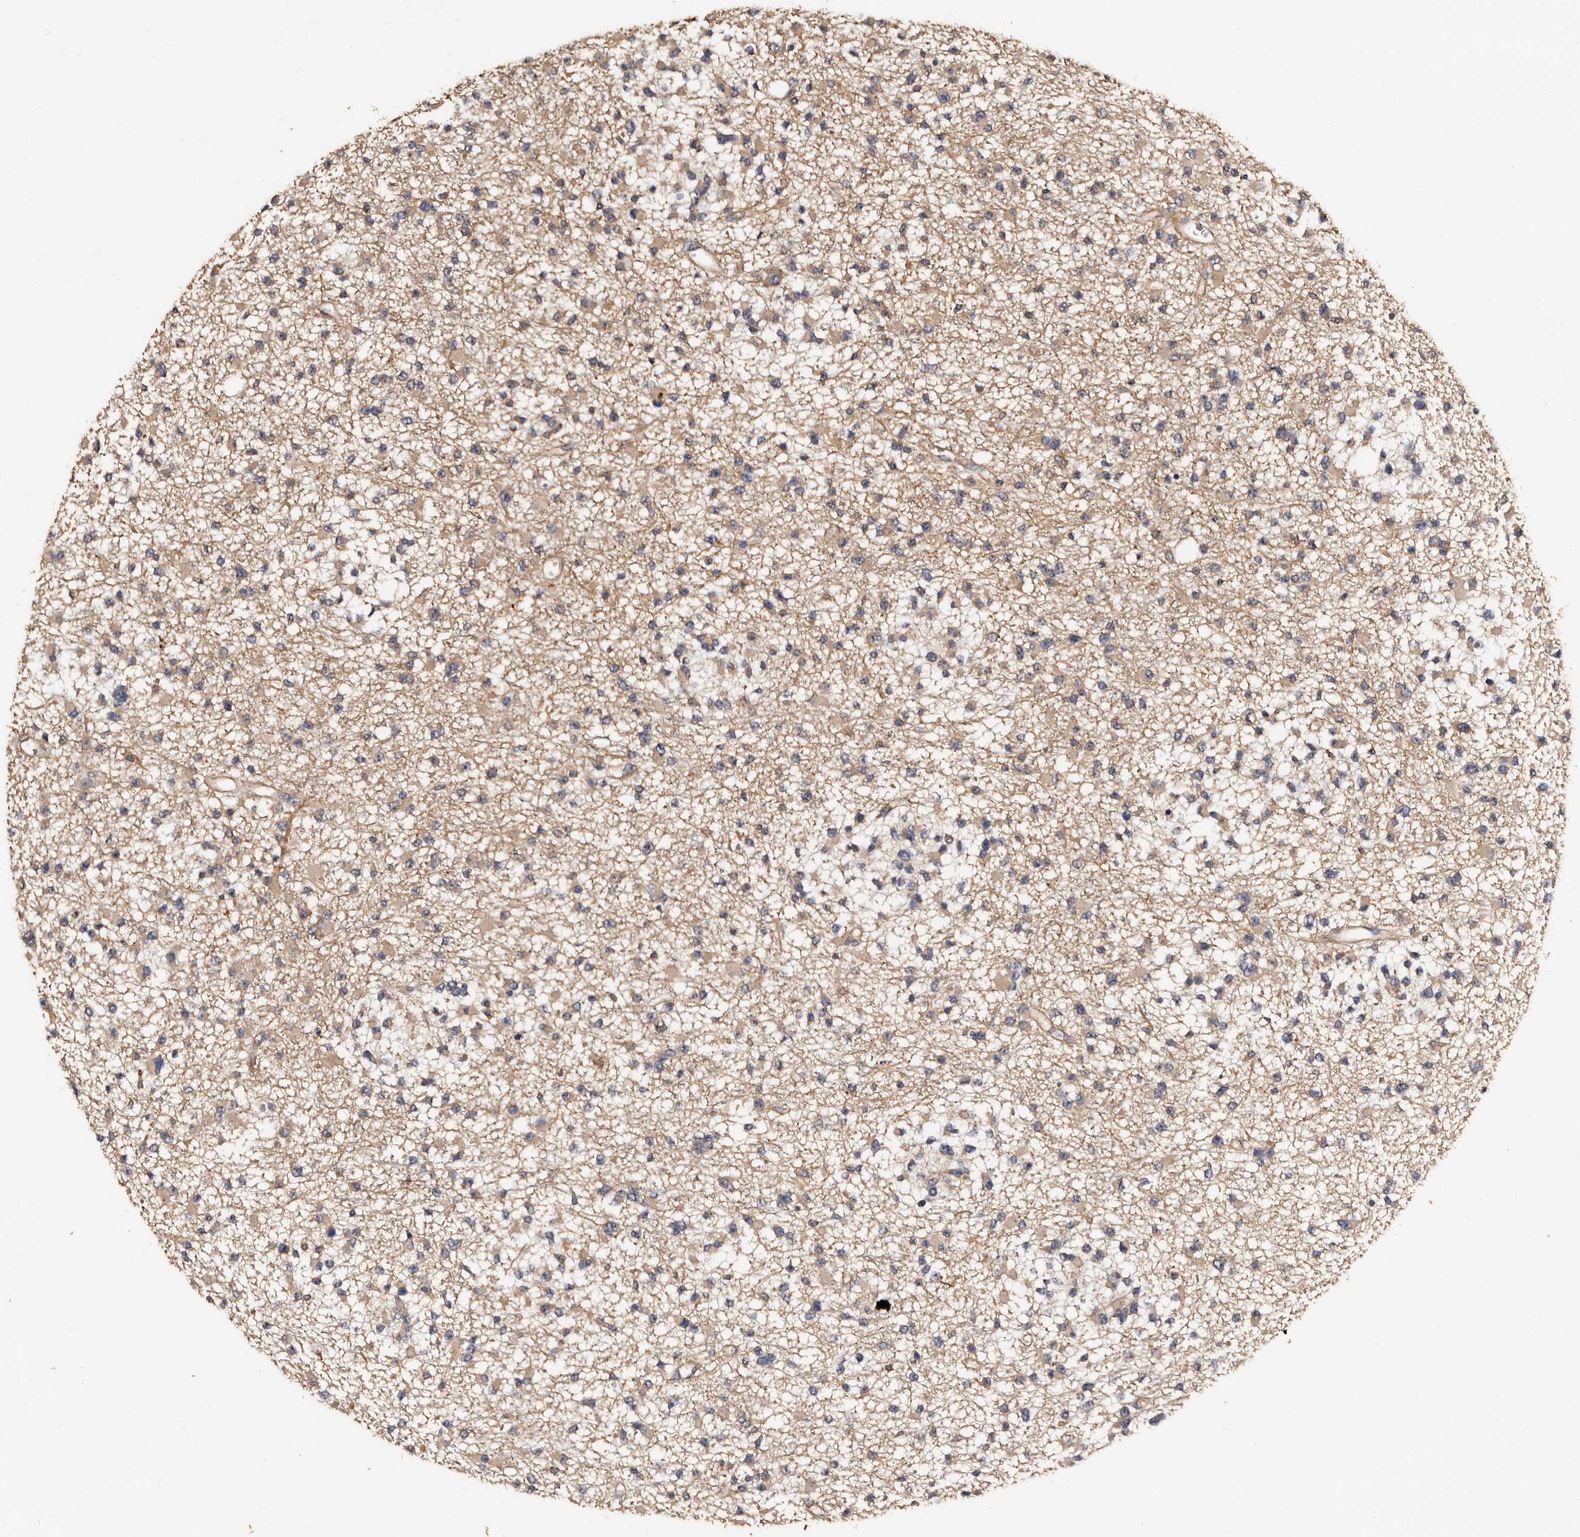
{"staining": {"intensity": "weak", "quantity": "25%-75%", "location": "cytoplasmic/membranous"}, "tissue": "glioma", "cell_type": "Tumor cells", "image_type": "cancer", "snomed": [{"axis": "morphology", "description": "Glioma, malignant, Low grade"}, {"axis": "topography", "description": "Brain"}], "caption": "Glioma was stained to show a protein in brown. There is low levels of weak cytoplasmic/membranous expression in approximately 25%-75% of tumor cells. The staining is performed using DAB brown chromogen to label protein expression. The nuclei are counter-stained blue using hematoxylin.", "gene": "ADCK5", "patient": {"sex": "female", "age": 22}}